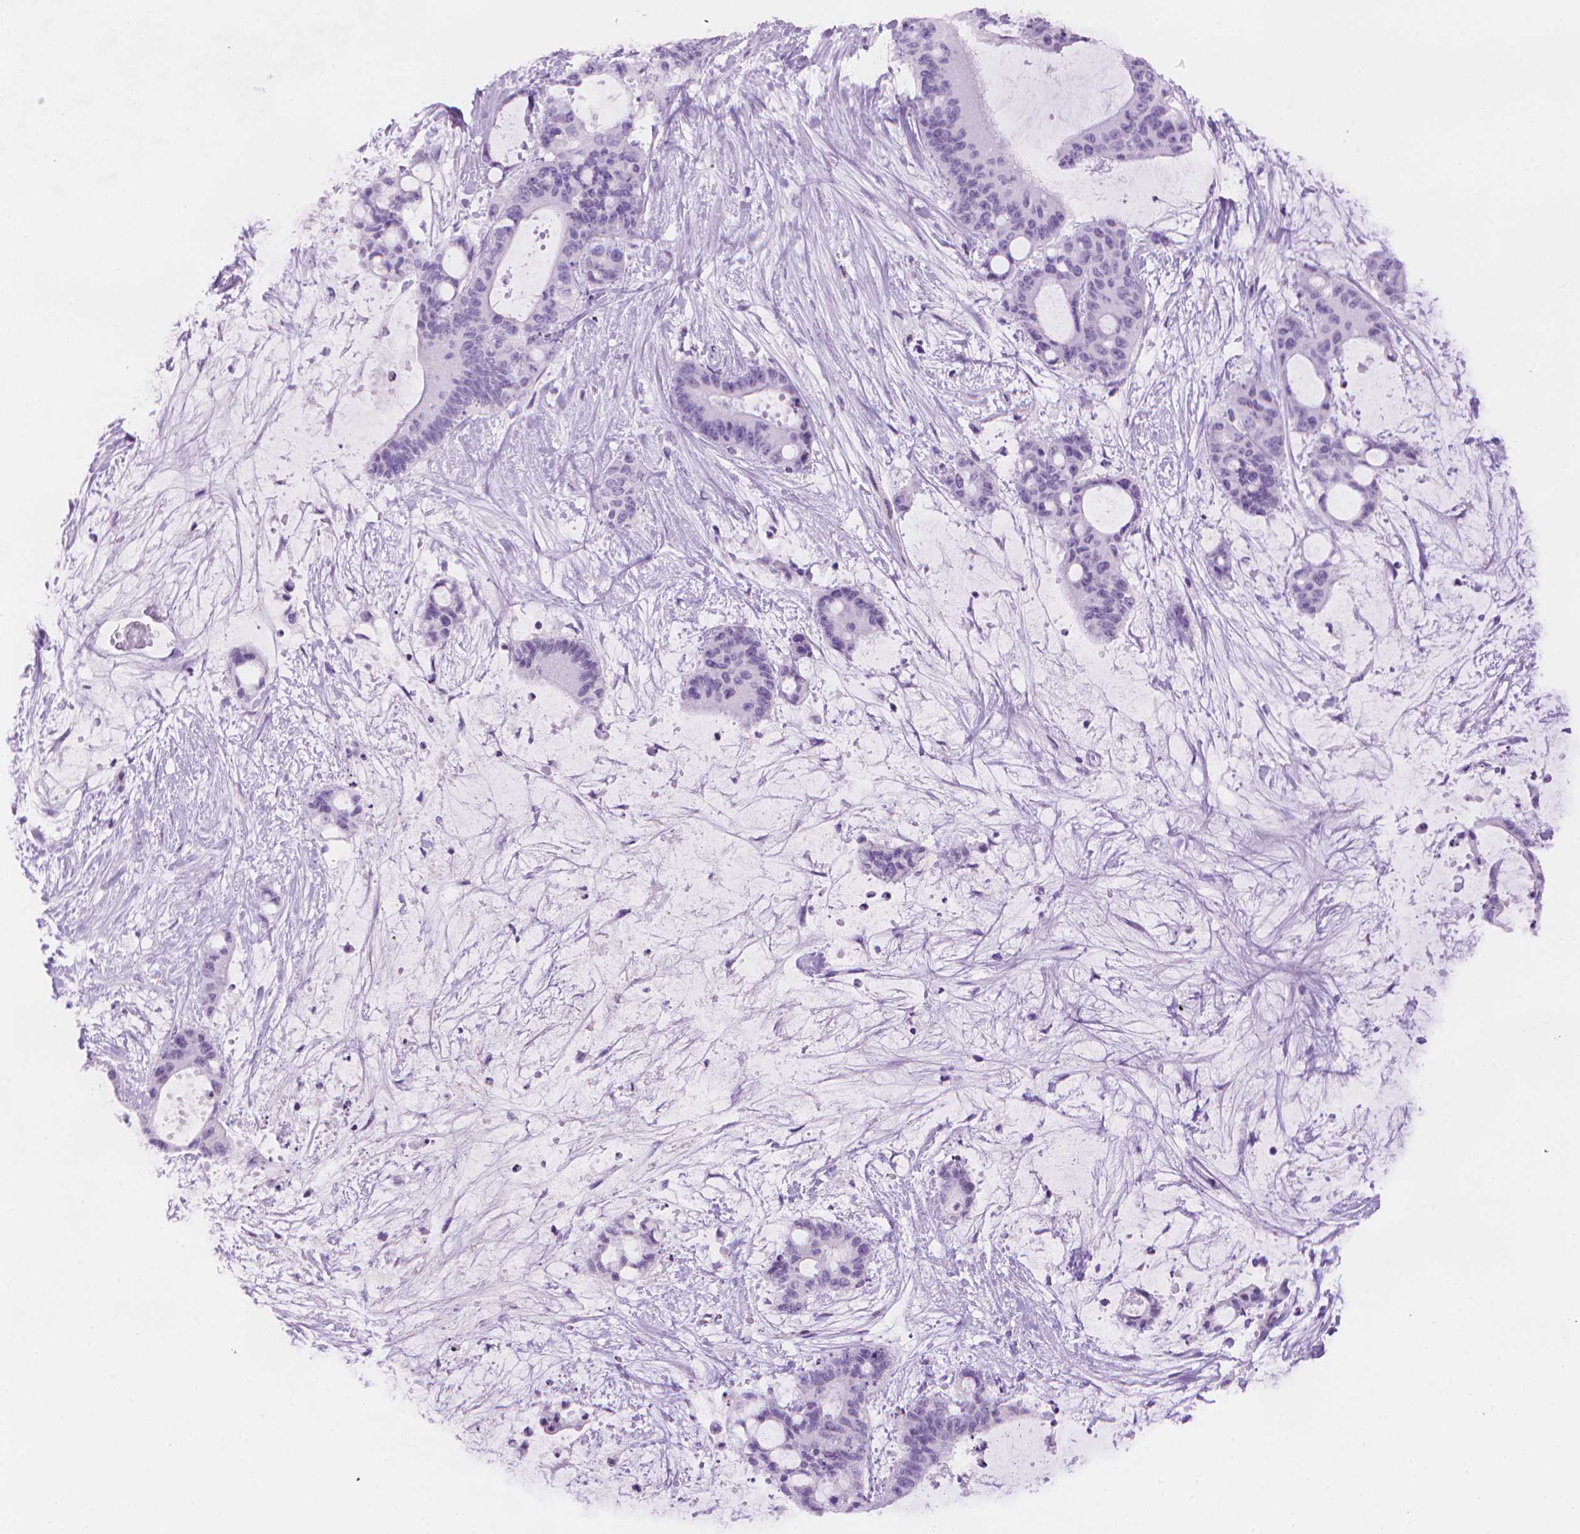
{"staining": {"intensity": "negative", "quantity": "none", "location": "none"}, "tissue": "liver cancer", "cell_type": "Tumor cells", "image_type": "cancer", "snomed": [{"axis": "morphology", "description": "Normal tissue, NOS"}, {"axis": "morphology", "description": "Cholangiocarcinoma"}, {"axis": "topography", "description": "Liver"}, {"axis": "topography", "description": "Peripheral nerve tissue"}], "caption": "Micrograph shows no significant protein staining in tumor cells of liver cancer (cholangiocarcinoma). (IHC, brightfield microscopy, high magnification).", "gene": "TMEM184A", "patient": {"sex": "female", "age": 73}}